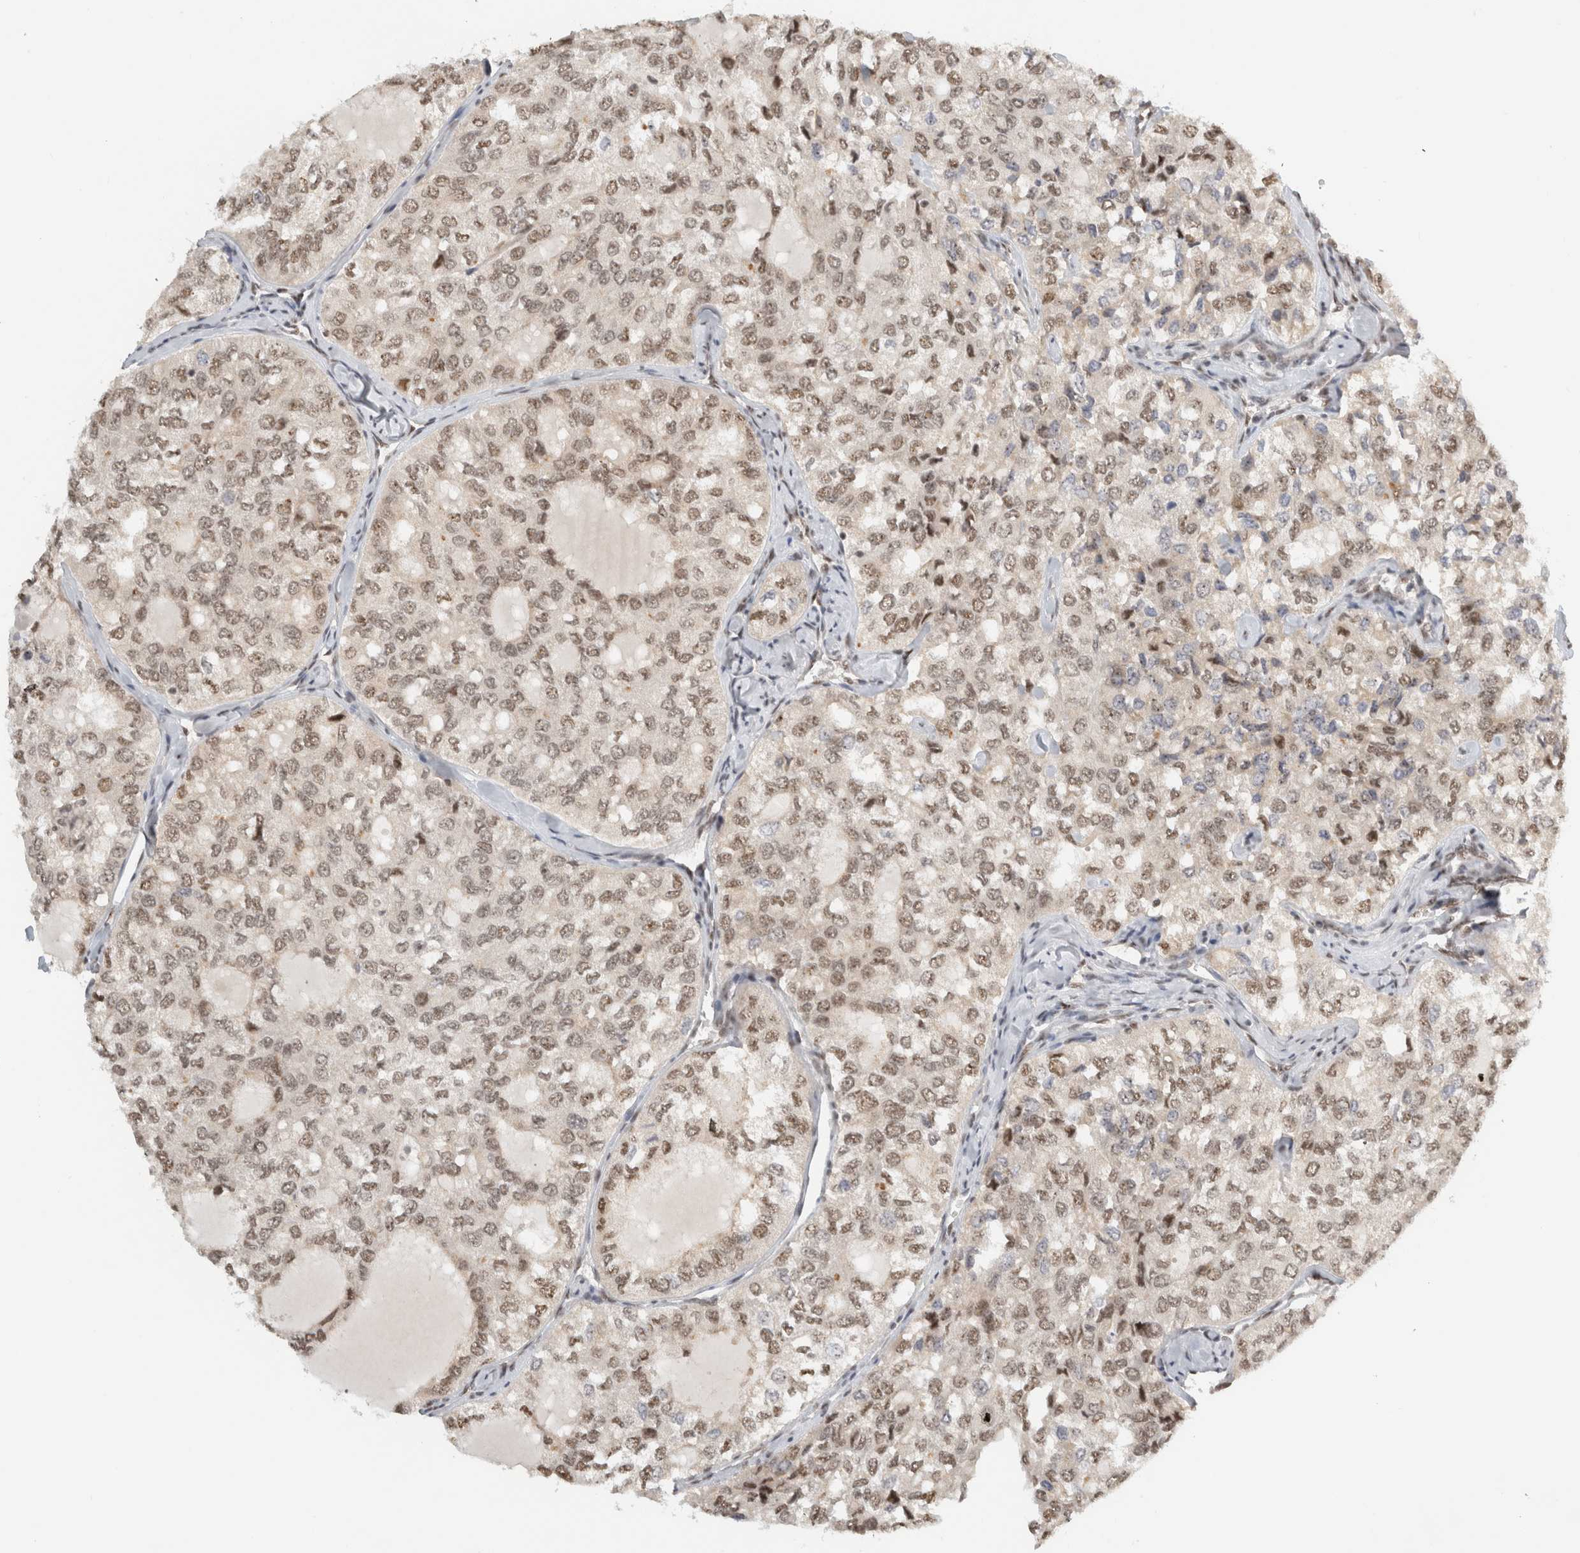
{"staining": {"intensity": "weak", "quantity": ">75%", "location": "nuclear"}, "tissue": "thyroid cancer", "cell_type": "Tumor cells", "image_type": "cancer", "snomed": [{"axis": "morphology", "description": "Follicular adenoma carcinoma, NOS"}, {"axis": "topography", "description": "Thyroid gland"}], "caption": "A brown stain labels weak nuclear expression of a protein in human thyroid cancer (follicular adenoma carcinoma) tumor cells.", "gene": "EBNA1BP2", "patient": {"sex": "male", "age": 75}}